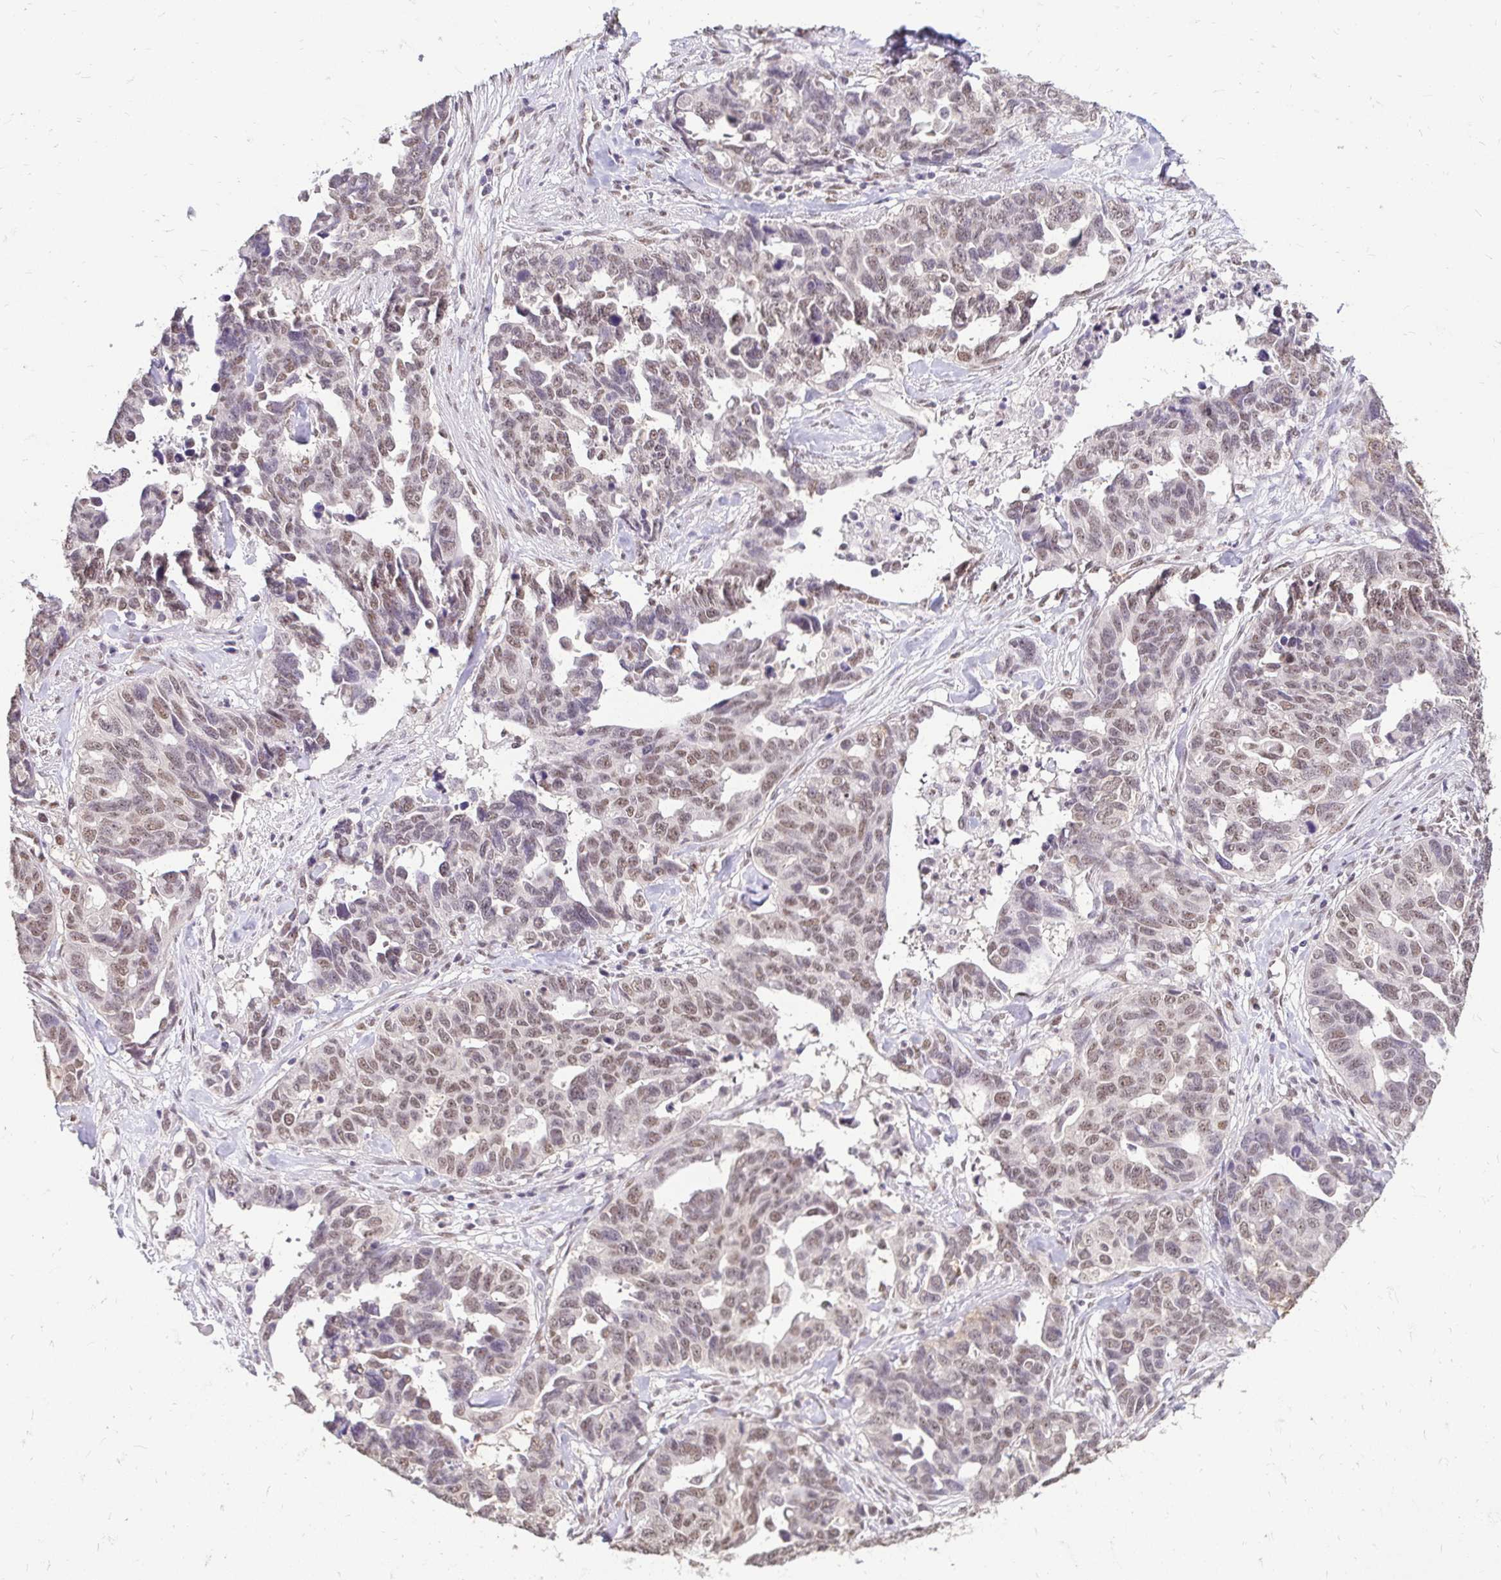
{"staining": {"intensity": "moderate", "quantity": ">75%", "location": "nuclear"}, "tissue": "ovarian cancer", "cell_type": "Tumor cells", "image_type": "cancer", "snomed": [{"axis": "morphology", "description": "Cystadenocarcinoma, serous, NOS"}, {"axis": "topography", "description": "Ovary"}], "caption": "Immunohistochemical staining of ovarian serous cystadenocarcinoma displays medium levels of moderate nuclear positivity in approximately >75% of tumor cells.", "gene": "RIMS4", "patient": {"sex": "female", "age": 69}}